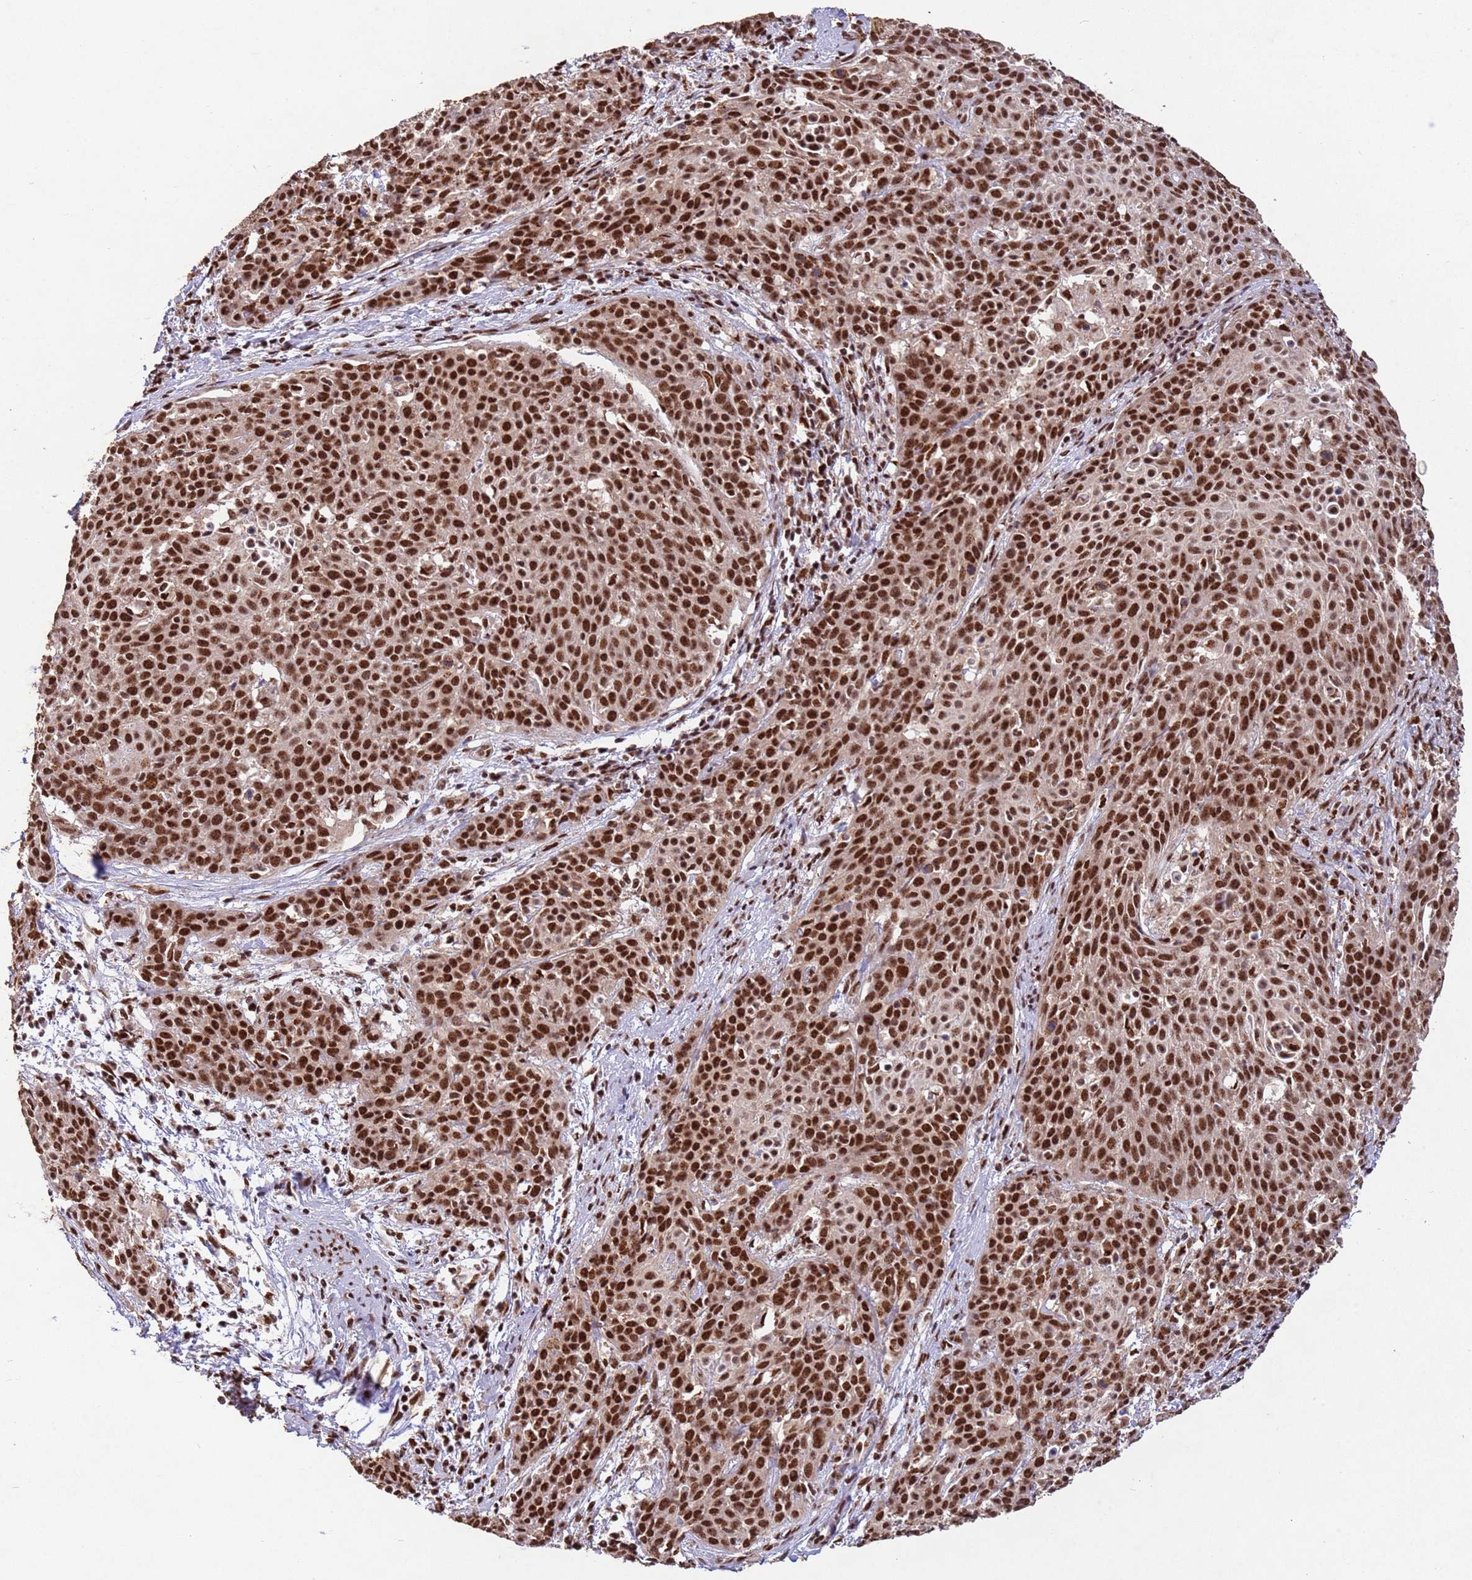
{"staining": {"intensity": "strong", "quantity": ">75%", "location": "nuclear"}, "tissue": "cervical cancer", "cell_type": "Tumor cells", "image_type": "cancer", "snomed": [{"axis": "morphology", "description": "Squamous cell carcinoma, NOS"}, {"axis": "topography", "description": "Cervix"}], "caption": "An immunohistochemistry photomicrograph of tumor tissue is shown. Protein staining in brown labels strong nuclear positivity in cervical cancer within tumor cells.", "gene": "ESF1", "patient": {"sex": "female", "age": 38}}